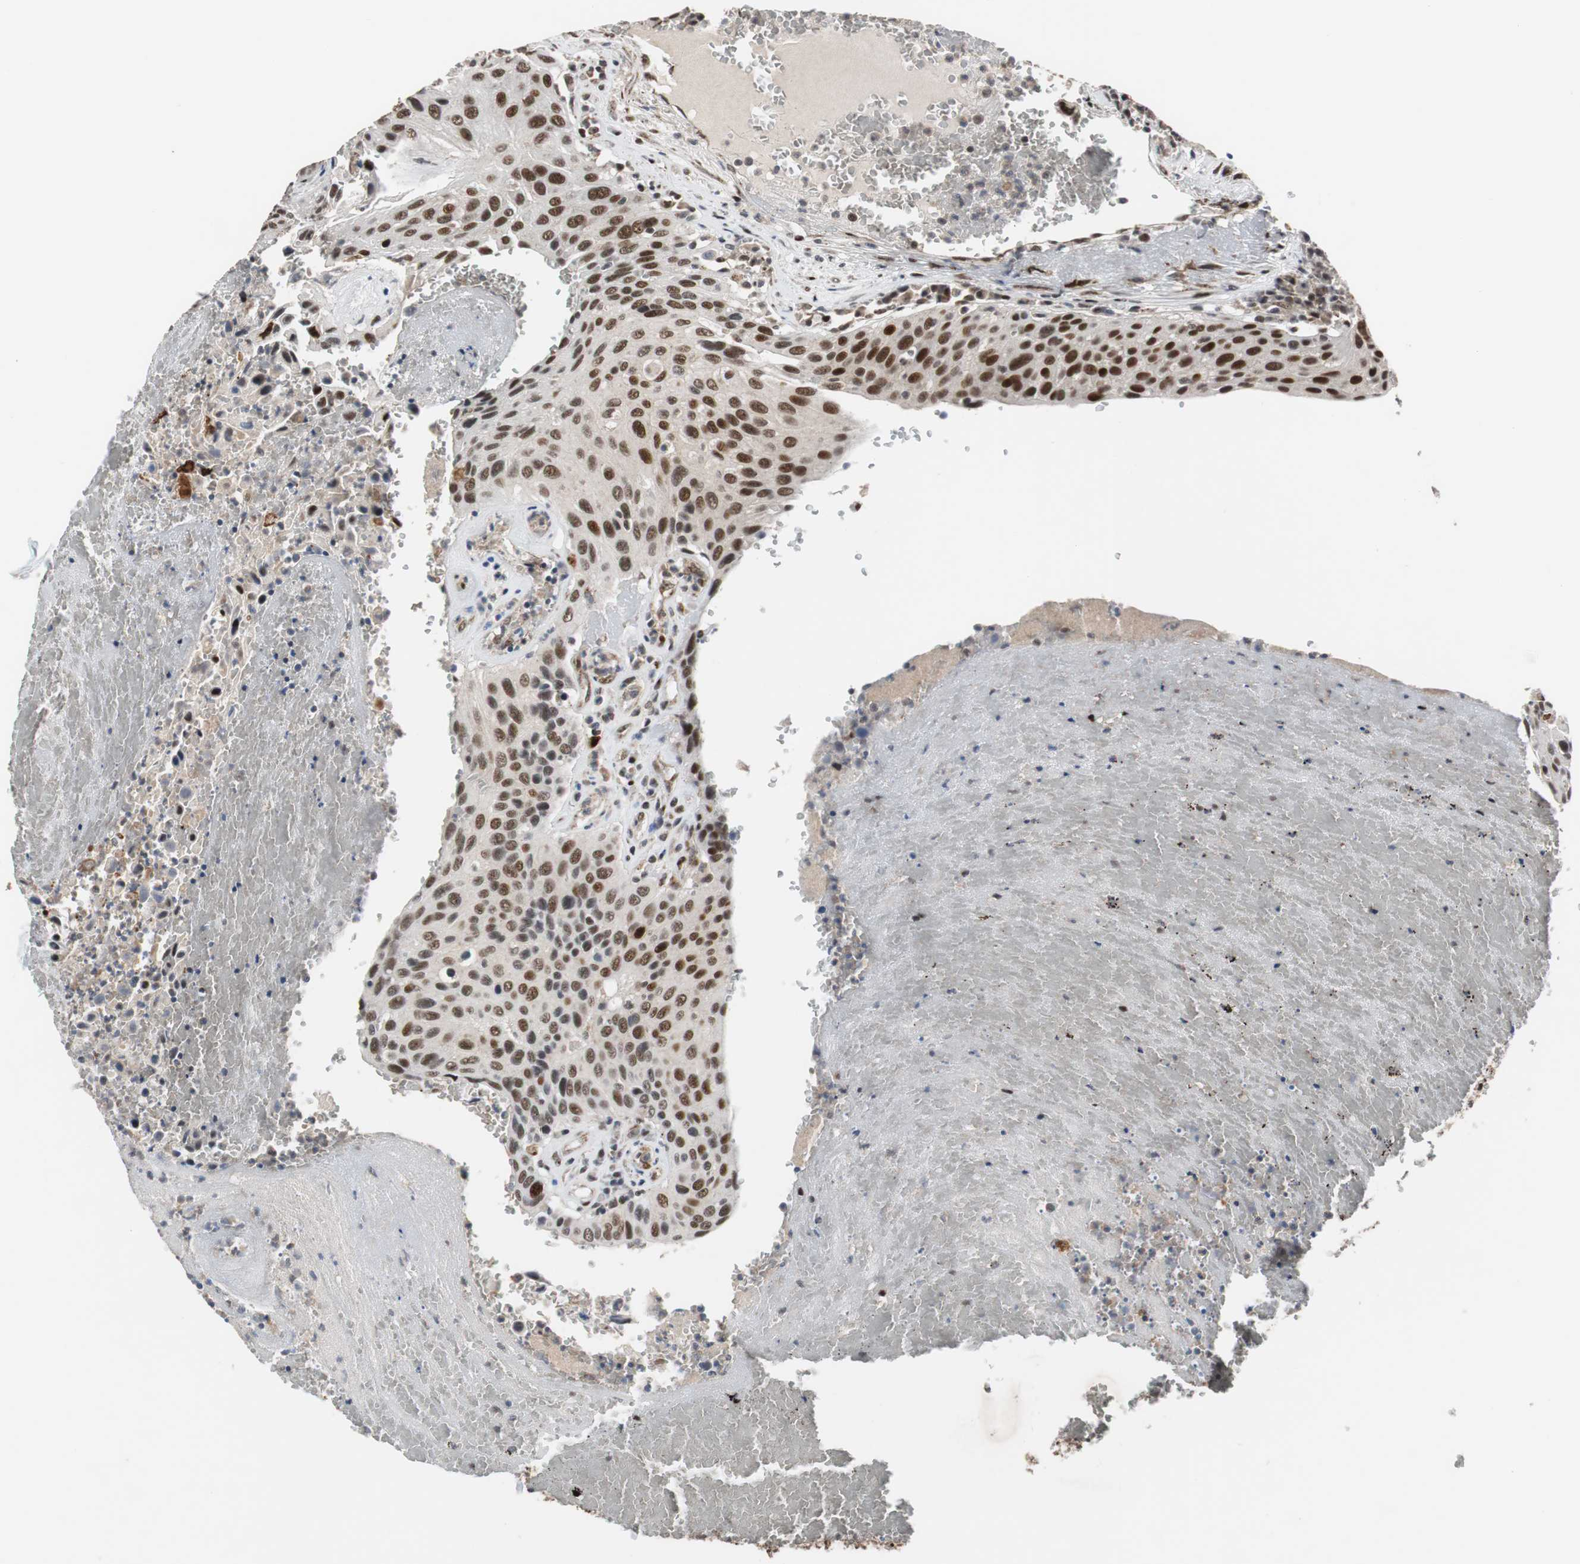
{"staining": {"intensity": "strong", "quantity": ">75%", "location": "nuclear"}, "tissue": "urothelial cancer", "cell_type": "Tumor cells", "image_type": "cancer", "snomed": [{"axis": "morphology", "description": "Urothelial carcinoma, High grade"}, {"axis": "topography", "description": "Urinary bladder"}], "caption": "There is high levels of strong nuclear staining in tumor cells of urothelial cancer, as demonstrated by immunohistochemical staining (brown color).", "gene": "NBL1", "patient": {"sex": "male", "age": 66}}